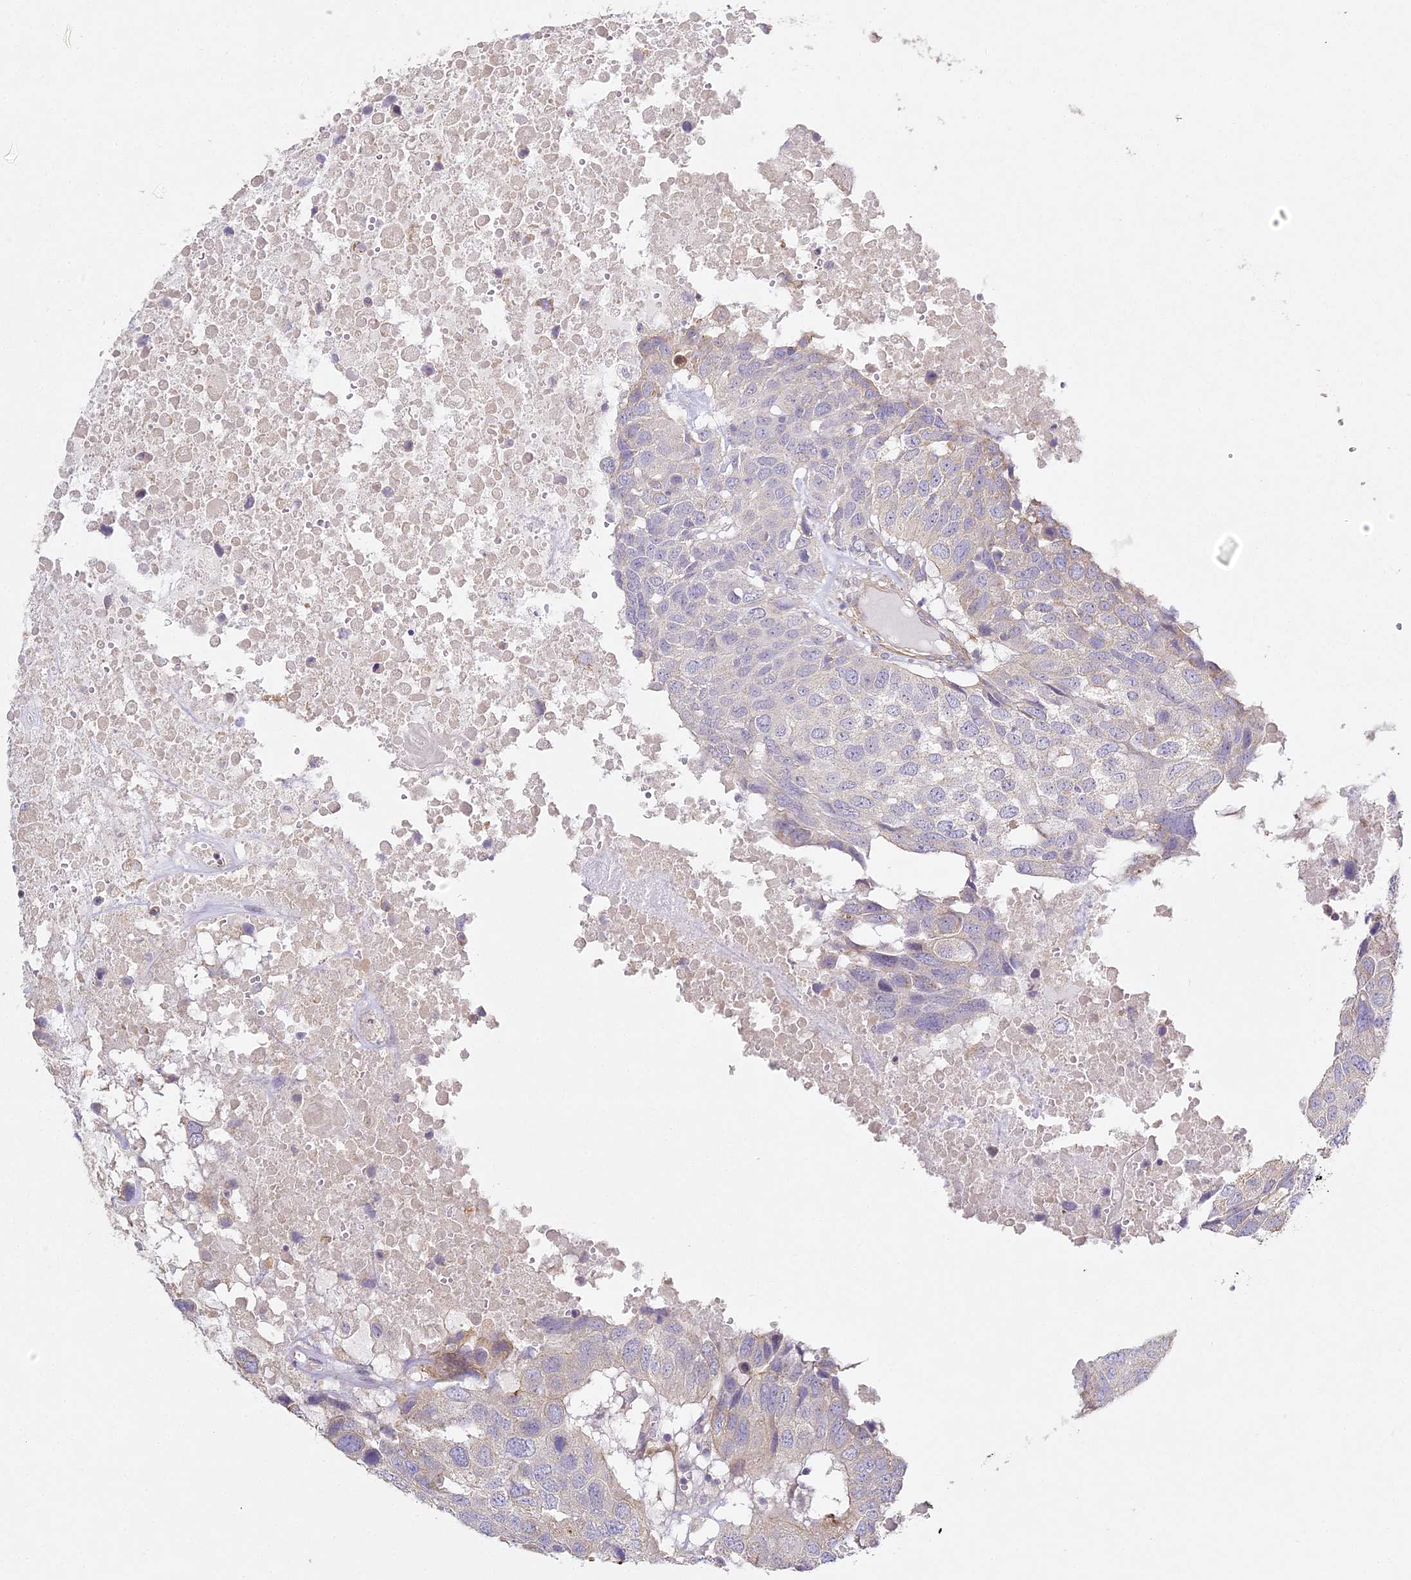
{"staining": {"intensity": "weak", "quantity": "<25%", "location": "cytoplasmic/membranous"}, "tissue": "head and neck cancer", "cell_type": "Tumor cells", "image_type": "cancer", "snomed": [{"axis": "morphology", "description": "Squamous cell carcinoma, NOS"}, {"axis": "topography", "description": "Head-Neck"}], "caption": "Immunohistochemistry (IHC) of head and neck cancer (squamous cell carcinoma) displays no staining in tumor cells. Brightfield microscopy of IHC stained with DAB (brown) and hematoxylin (blue), captured at high magnification.", "gene": "MED28", "patient": {"sex": "male", "age": 66}}